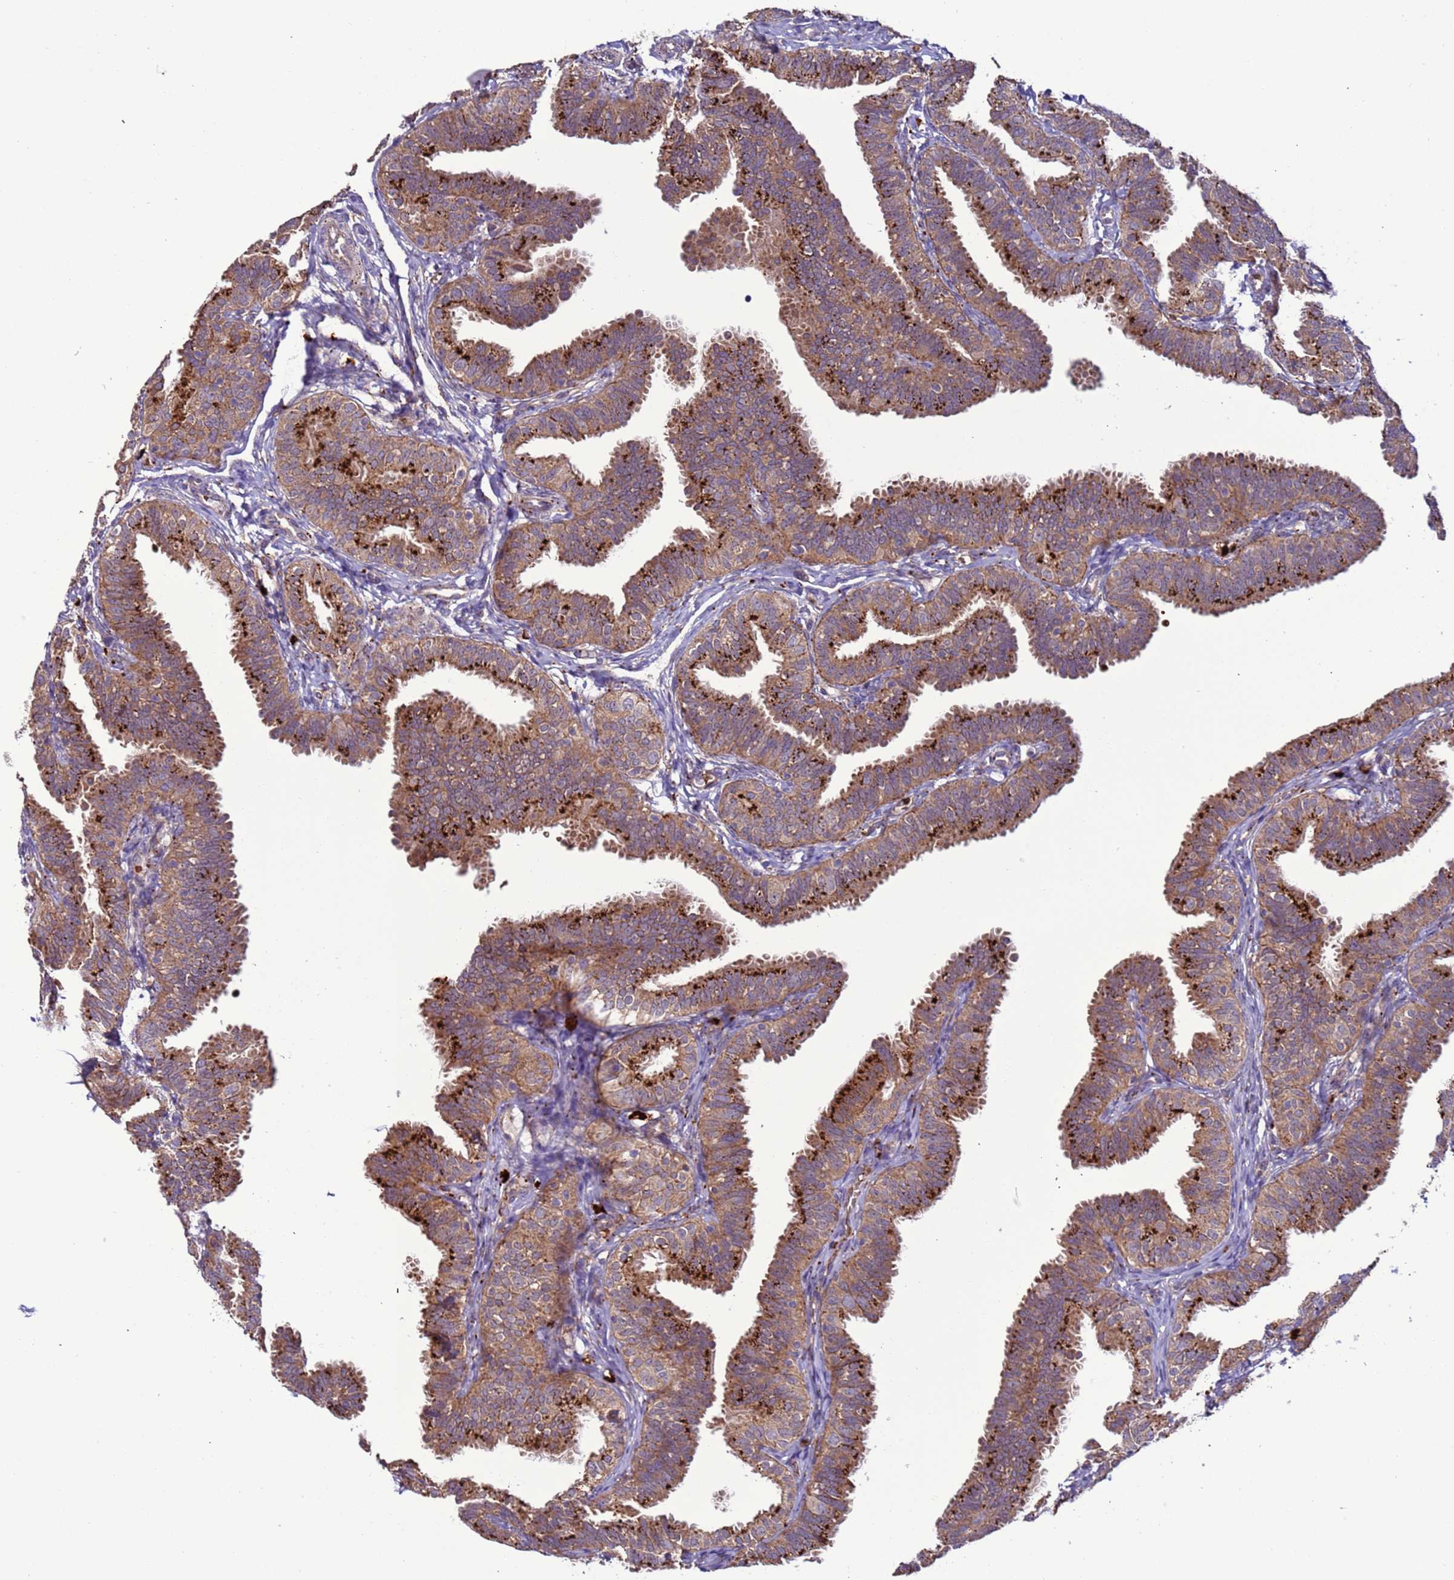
{"staining": {"intensity": "strong", "quantity": ">75%", "location": "cytoplasmic/membranous"}, "tissue": "fallopian tube", "cell_type": "Glandular cells", "image_type": "normal", "snomed": [{"axis": "morphology", "description": "Normal tissue, NOS"}, {"axis": "topography", "description": "Fallopian tube"}], "caption": "Protein expression analysis of unremarkable human fallopian tube reveals strong cytoplasmic/membranous staining in about >75% of glandular cells. Using DAB (3,3'-diaminobenzidine) (brown) and hematoxylin (blue) stains, captured at high magnification using brightfield microscopy.", "gene": "VPS36", "patient": {"sex": "female", "age": 35}}